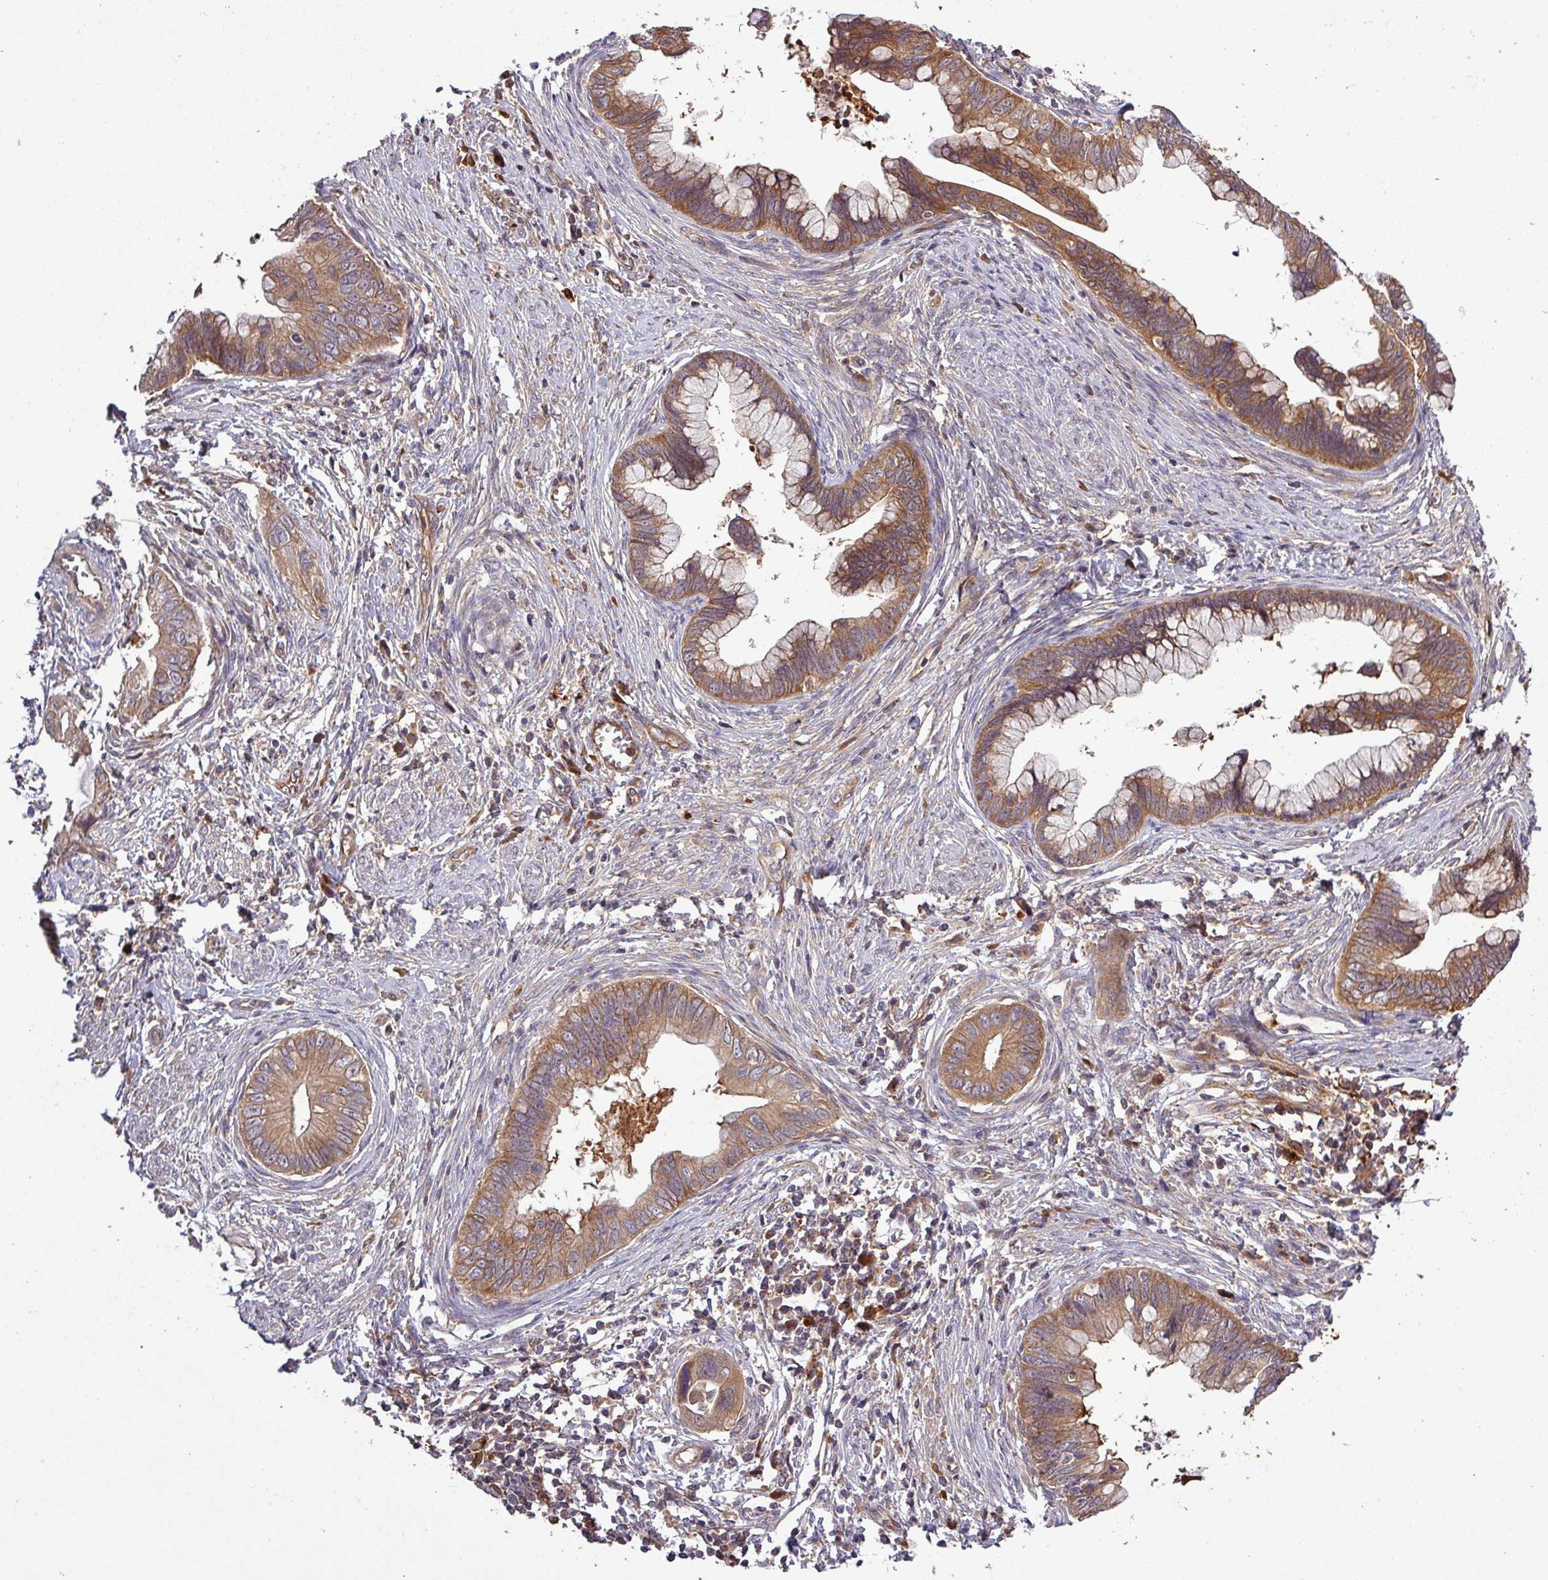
{"staining": {"intensity": "moderate", "quantity": ">75%", "location": "cytoplasmic/membranous"}, "tissue": "cervical cancer", "cell_type": "Tumor cells", "image_type": "cancer", "snomed": [{"axis": "morphology", "description": "Adenocarcinoma, NOS"}, {"axis": "topography", "description": "Cervix"}], "caption": "The photomicrograph reveals staining of cervical cancer, revealing moderate cytoplasmic/membranous protein expression (brown color) within tumor cells. (DAB (3,3'-diaminobenzidine) = brown stain, brightfield microscopy at high magnification).", "gene": "SIRPB2", "patient": {"sex": "female", "age": 44}}